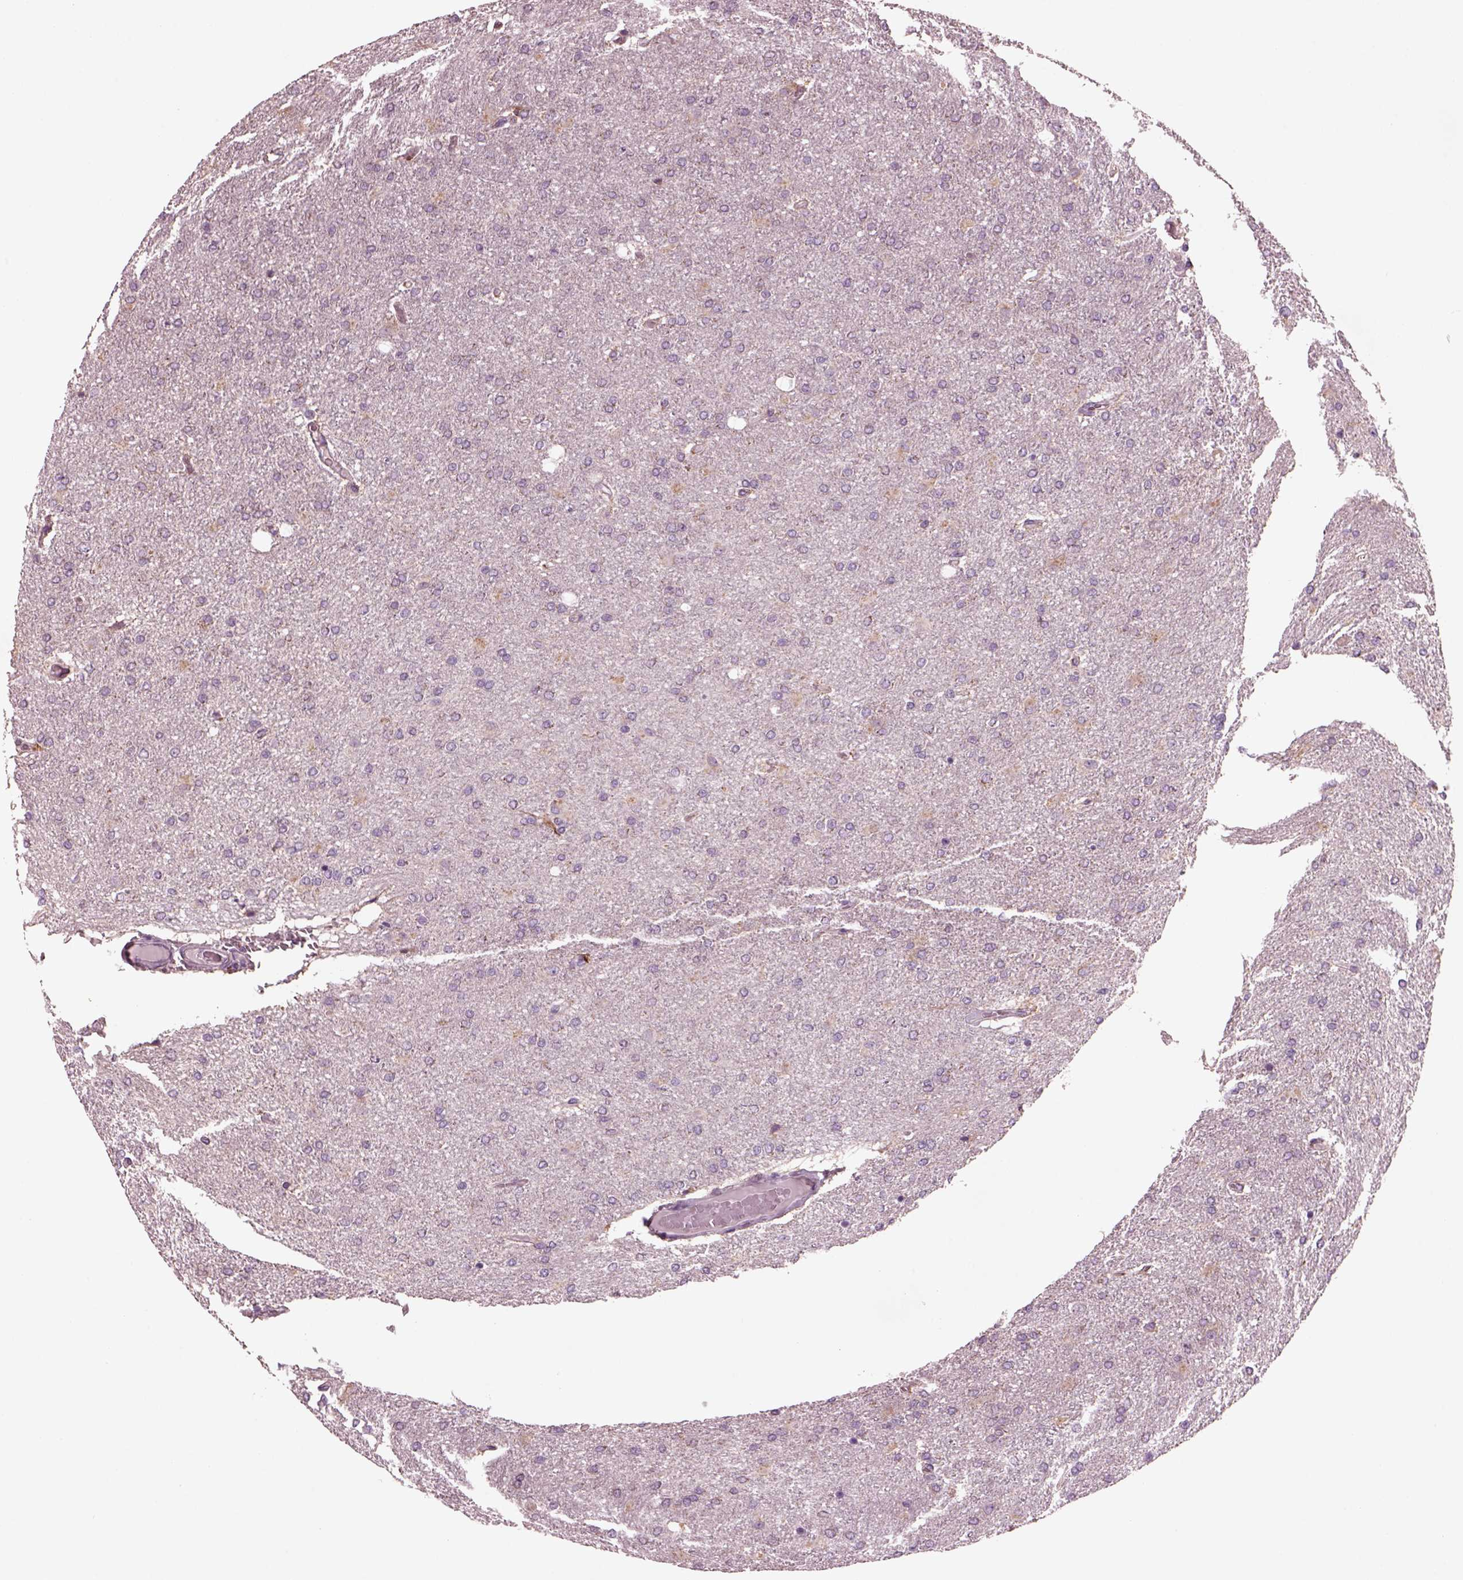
{"staining": {"intensity": "weak", "quantity": "<25%", "location": "cytoplasmic/membranous"}, "tissue": "glioma", "cell_type": "Tumor cells", "image_type": "cancer", "snomed": [{"axis": "morphology", "description": "Glioma, malignant, High grade"}, {"axis": "topography", "description": "Cerebral cortex"}], "caption": "Tumor cells show no significant positivity in glioma.", "gene": "AP4M1", "patient": {"sex": "male", "age": 70}}